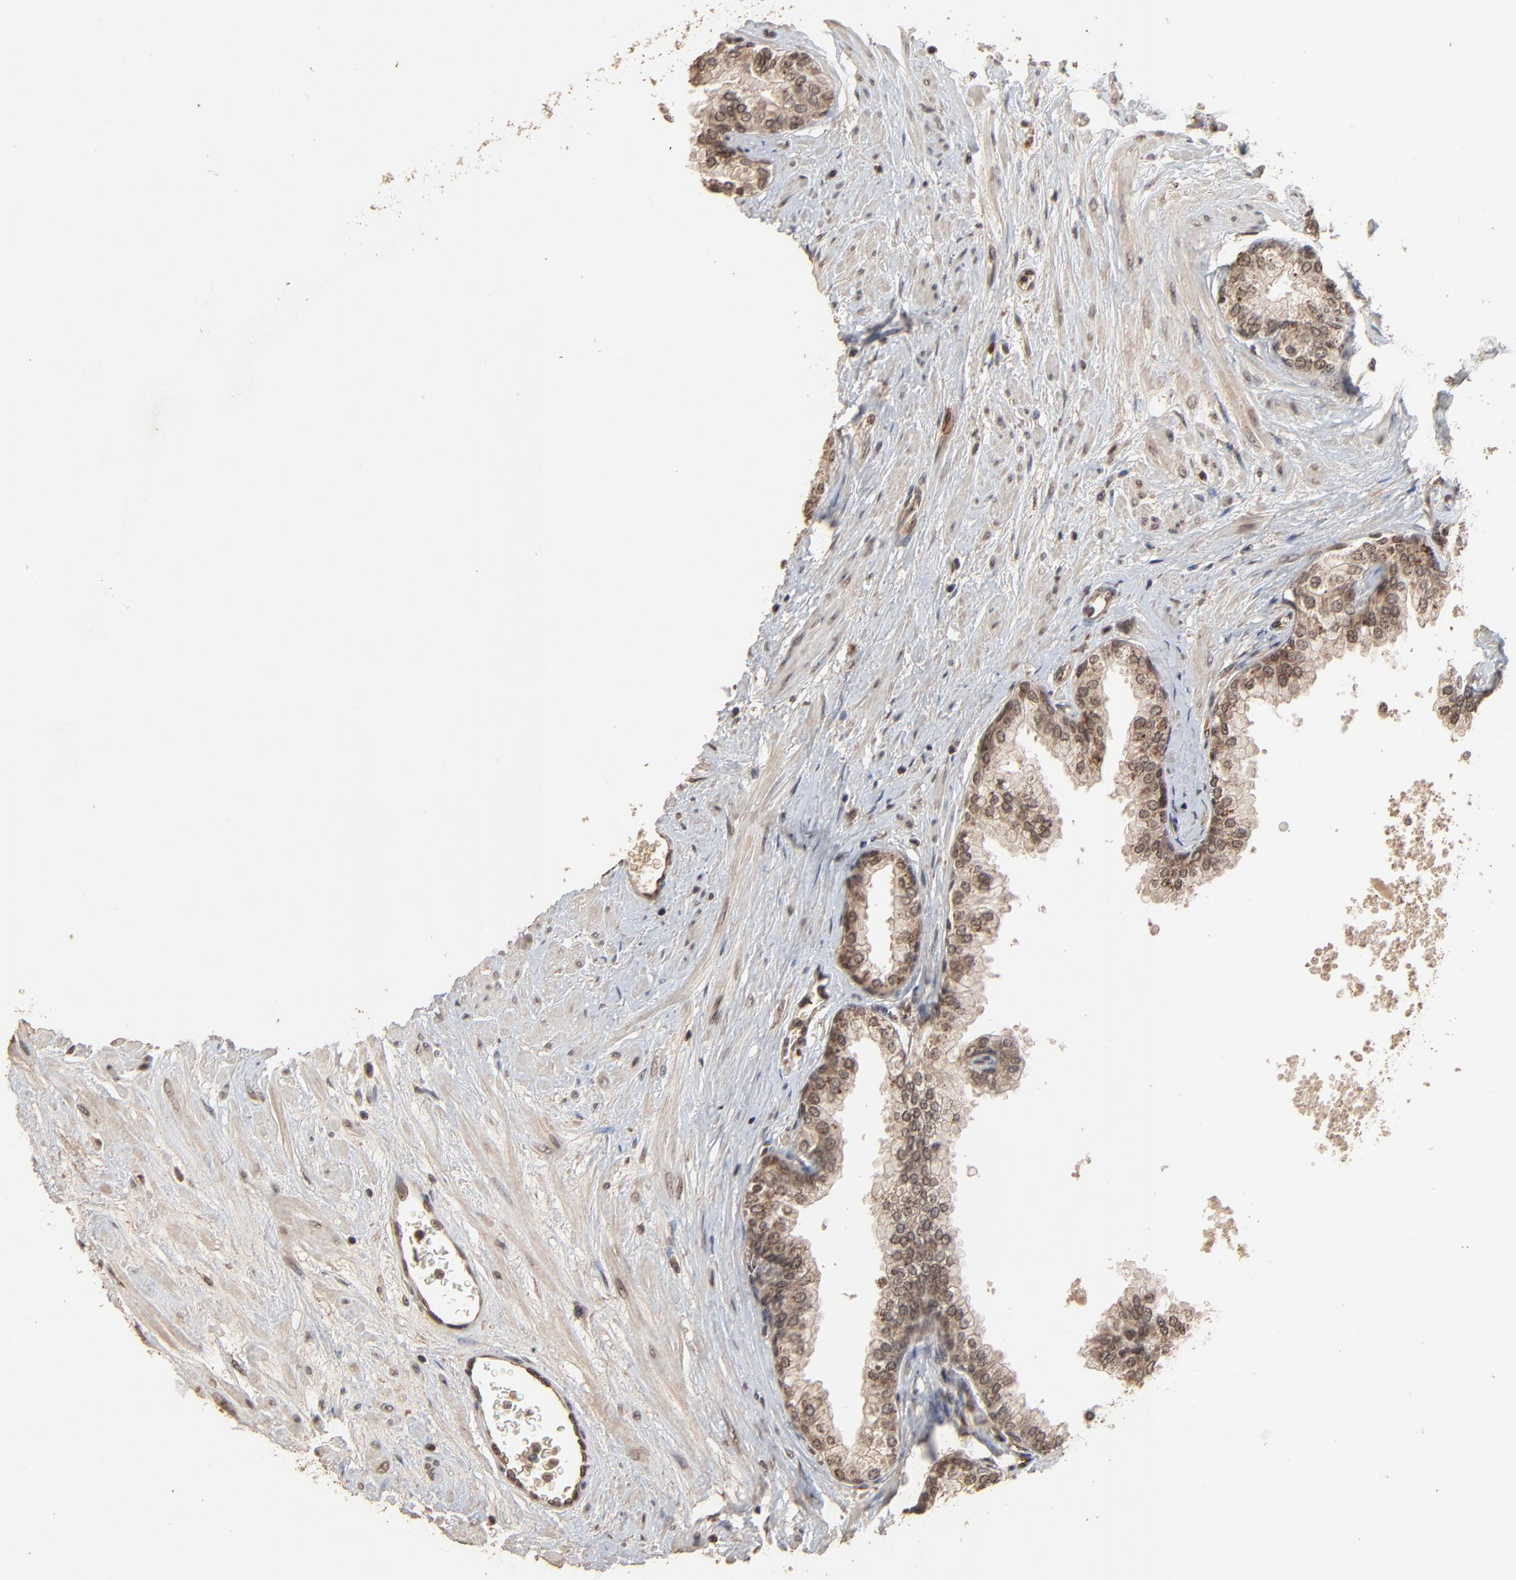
{"staining": {"intensity": "moderate", "quantity": ">75%", "location": "cytoplasmic/membranous,nuclear"}, "tissue": "prostate", "cell_type": "Glandular cells", "image_type": "normal", "snomed": [{"axis": "morphology", "description": "Normal tissue, NOS"}, {"axis": "topography", "description": "Prostate"}], "caption": "Brown immunohistochemical staining in unremarkable human prostate reveals moderate cytoplasmic/membranous,nuclear expression in approximately >75% of glandular cells.", "gene": "FAM227A", "patient": {"sex": "male", "age": 60}}